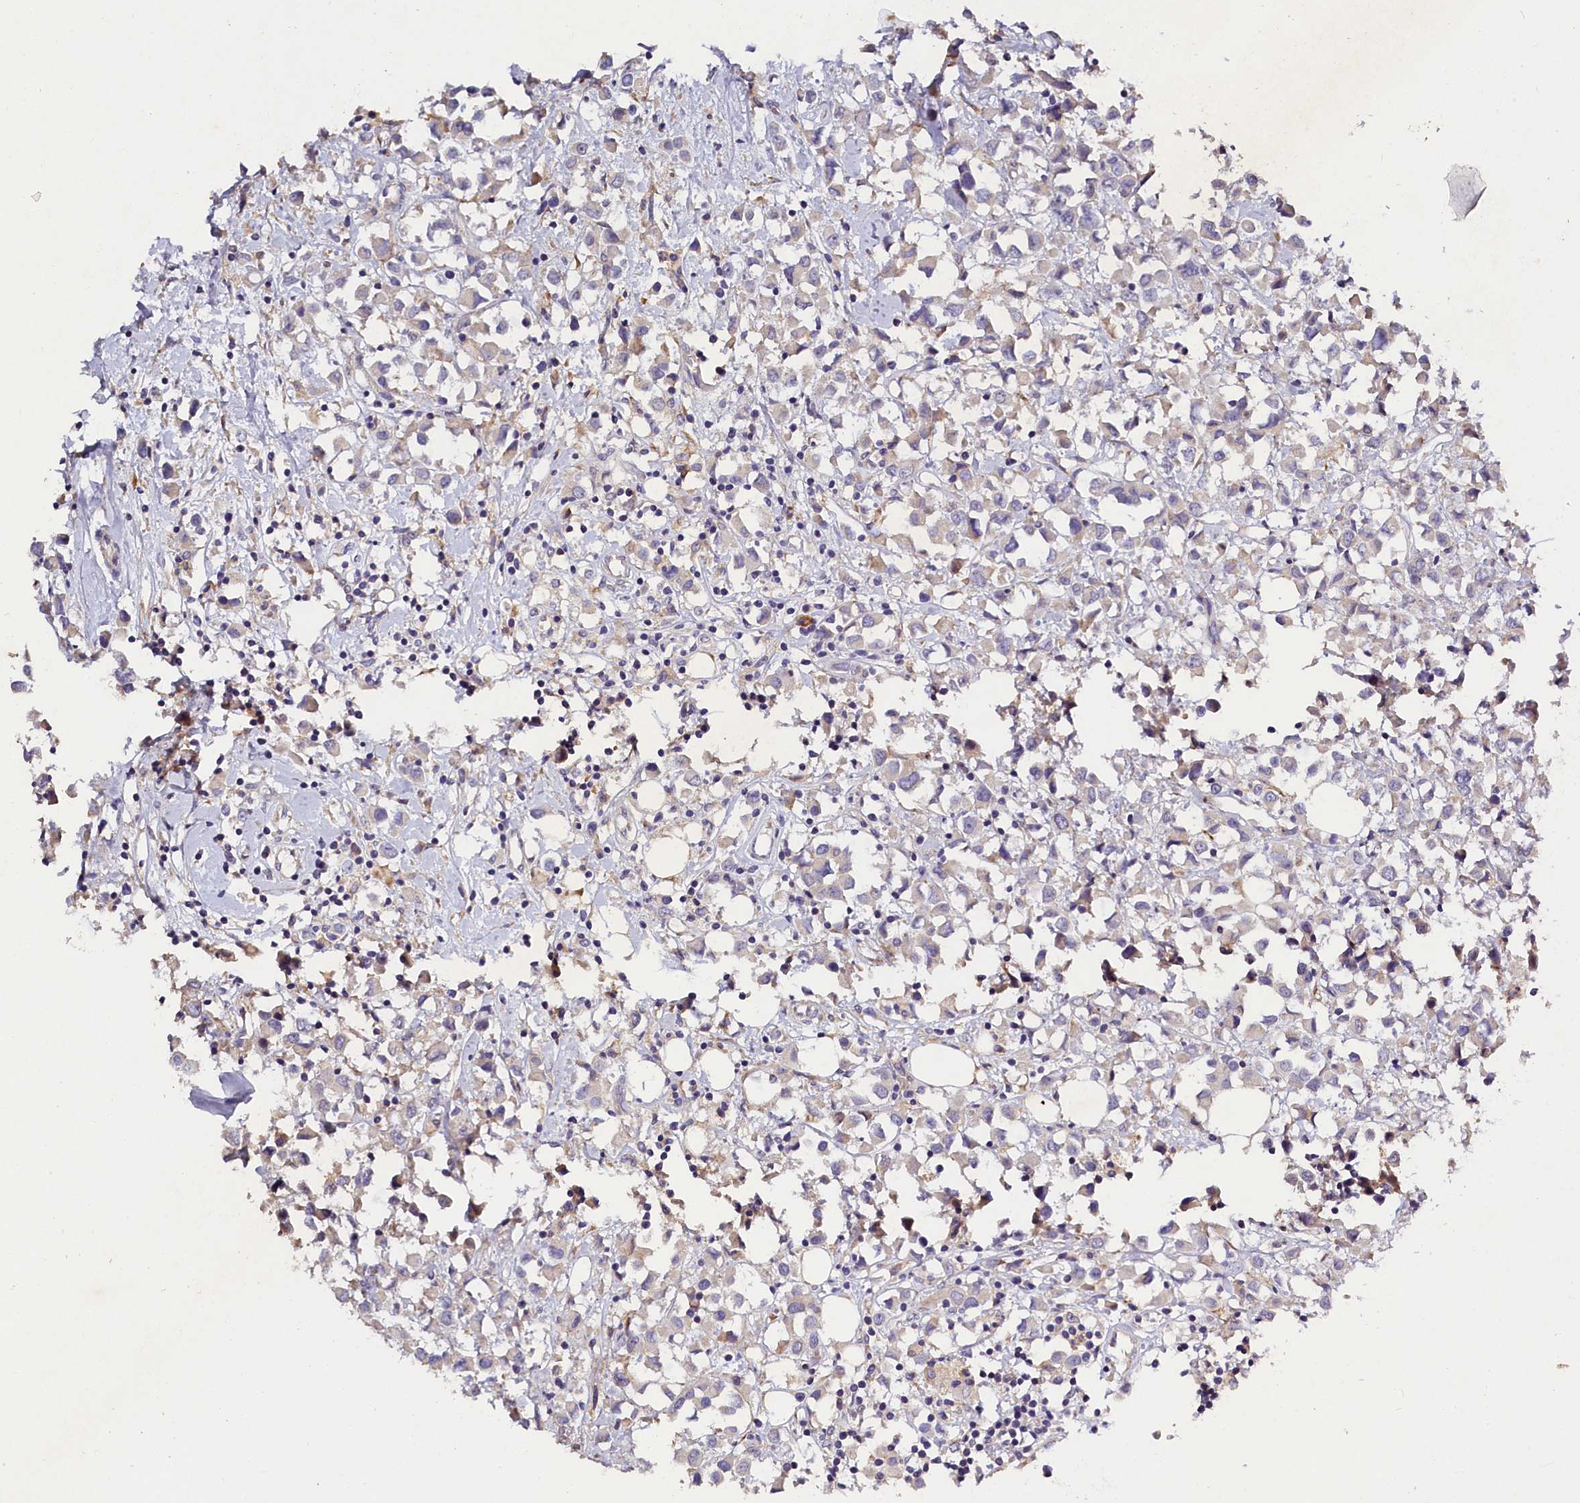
{"staining": {"intensity": "weak", "quantity": "<25%", "location": "cytoplasmic/membranous"}, "tissue": "breast cancer", "cell_type": "Tumor cells", "image_type": "cancer", "snomed": [{"axis": "morphology", "description": "Duct carcinoma"}, {"axis": "topography", "description": "Breast"}], "caption": "IHC histopathology image of neoplastic tissue: intraductal carcinoma (breast) stained with DAB shows no significant protein positivity in tumor cells.", "gene": "ST7L", "patient": {"sex": "female", "age": 61}}